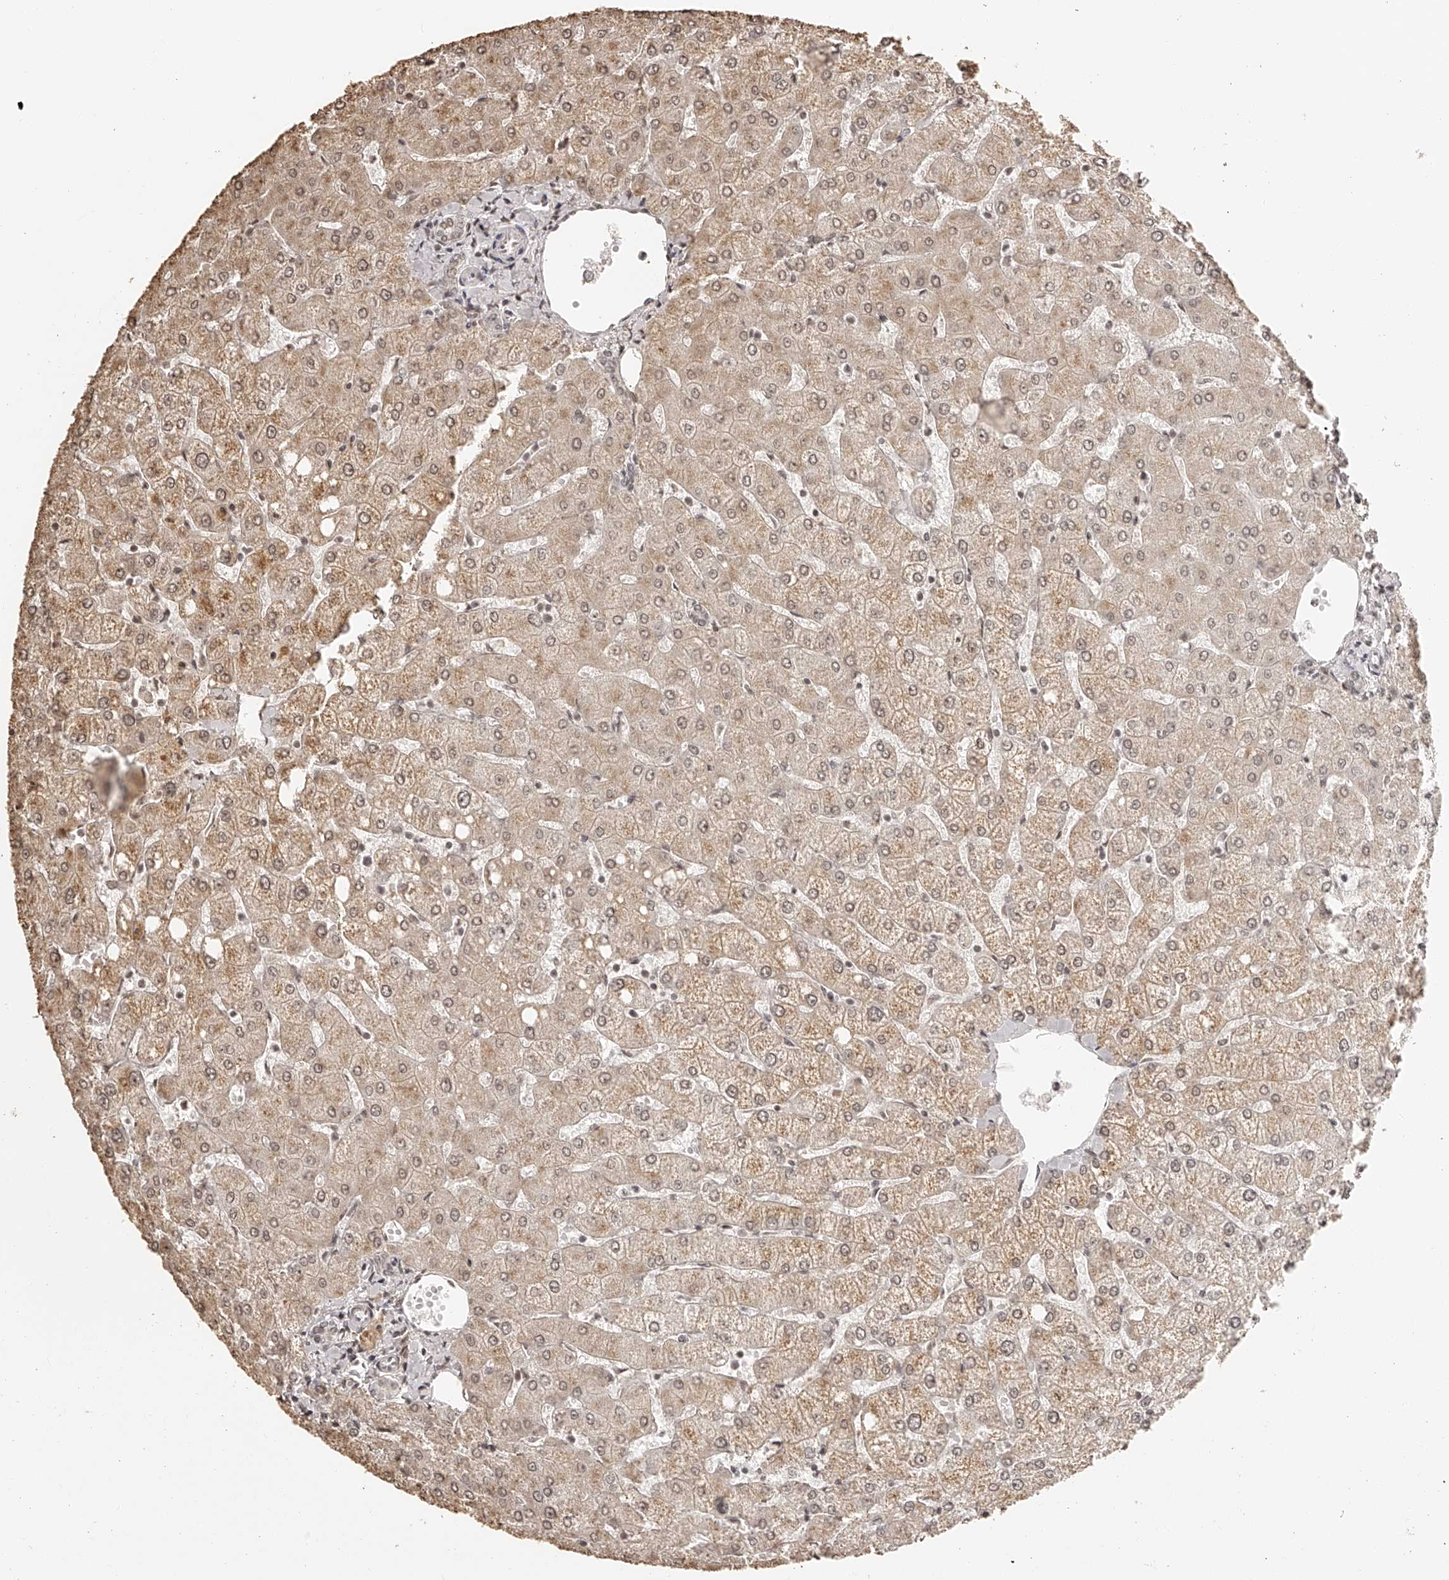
{"staining": {"intensity": "weak", "quantity": ">75%", "location": "nuclear"}, "tissue": "liver", "cell_type": "Cholangiocytes", "image_type": "normal", "snomed": [{"axis": "morphology", "description": "Normal tissue, NOS"}, {"axis": "topography", "description": "Liver"}], "caption": "This is an image of immunohistochemistry (IHC) staining of unremarkable liver, which shows weak expression in the nuclear of cholangiocytes.", "gene": "ZNF503", "patient": {"sex": "female", "age": 54}}